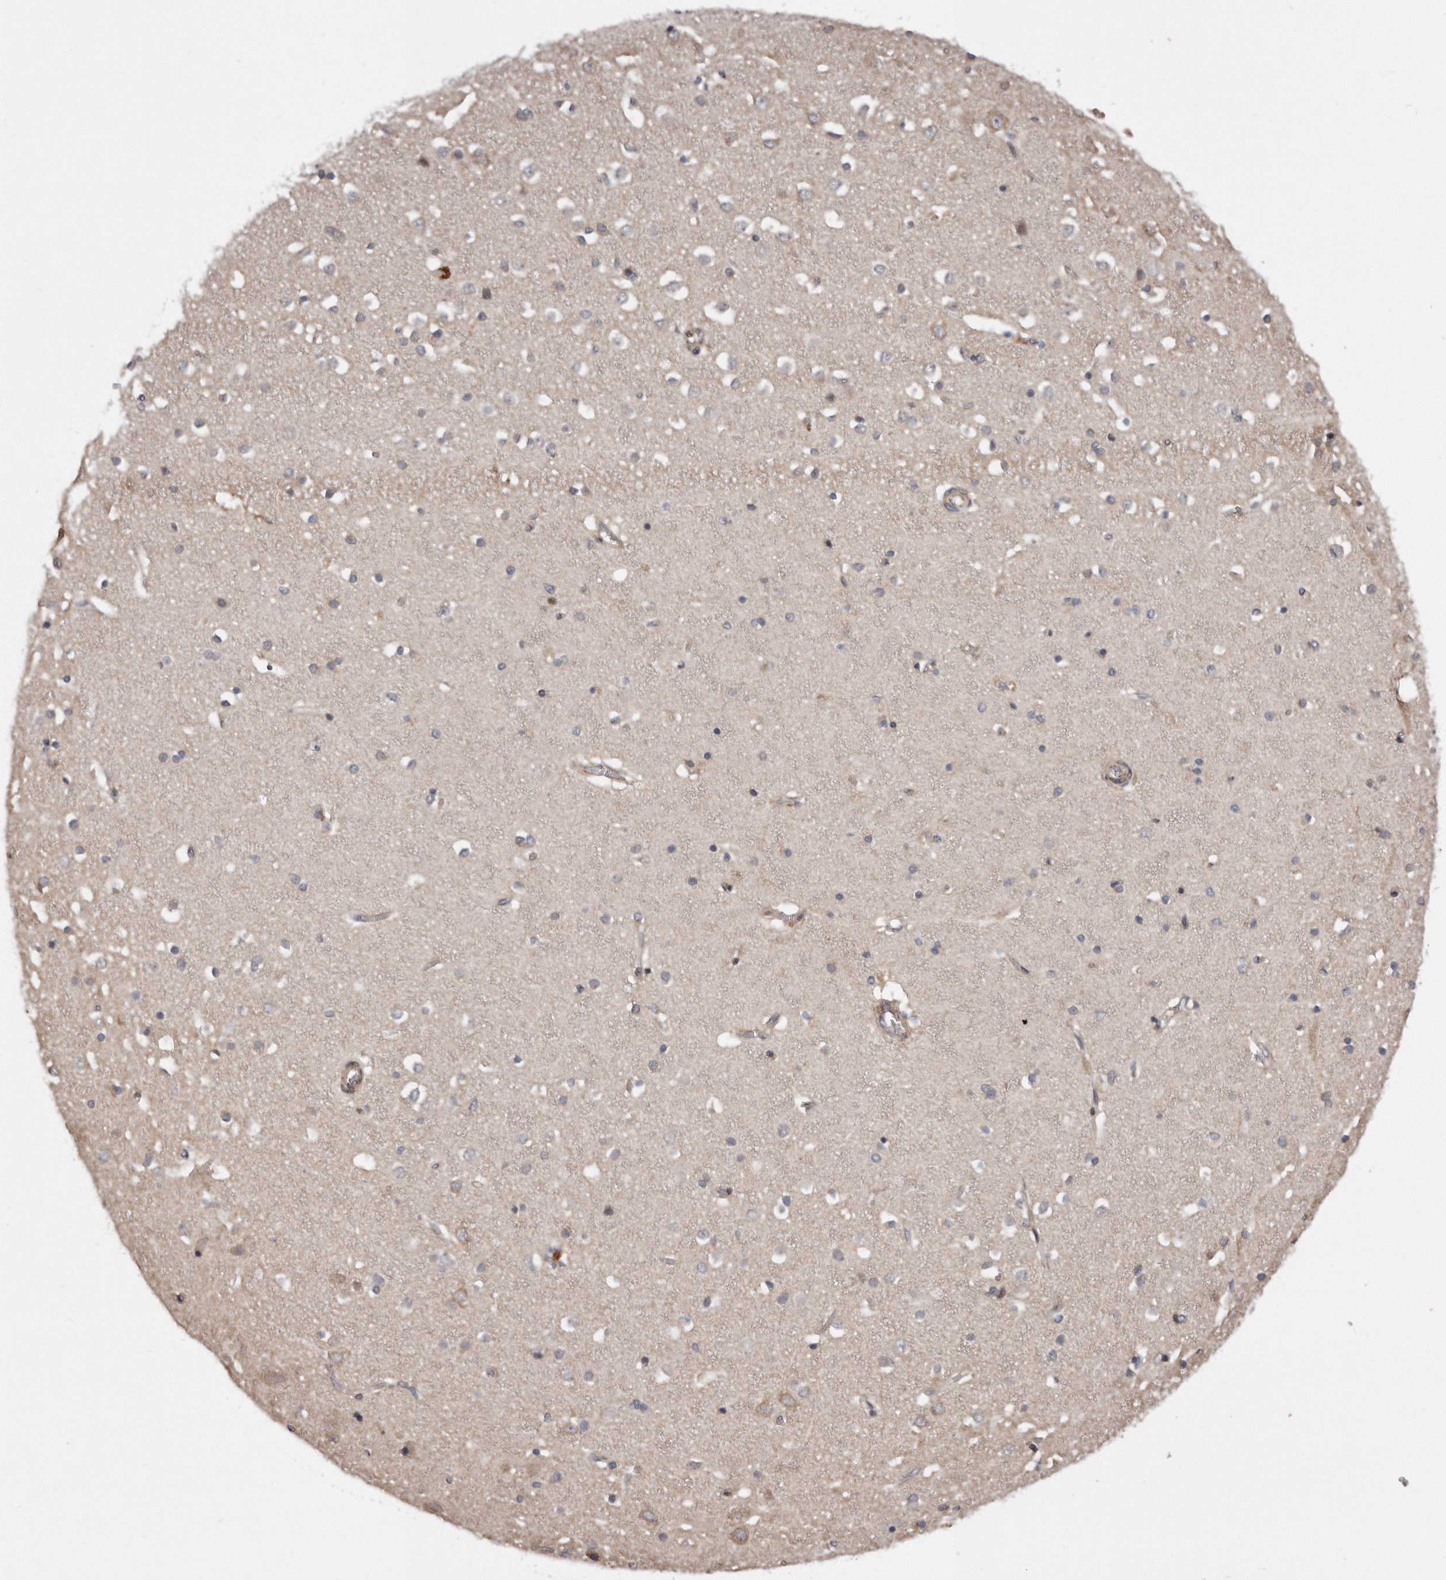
{"staining": {"intensity": "weak", "quantity": ">75%", "location": "cytoplasmic/membranous"}, "tissue": "cerebral cortex", "cell_type": "Endothelial cells", "image_type": "normal", "snomed": [{"axis": "morphology", "description": "Normal tissue, NOS"}, {"axis": "topography", "description": "Cerebral cortex"}], "caption": "Endothelial cells demonstrate weak cytoplasmic/membranous positivity in approximately >75% of cells in benign cerebral cortex.", "gene": "ARMCX1", "patient": {"sex": "male", "age": 54}}